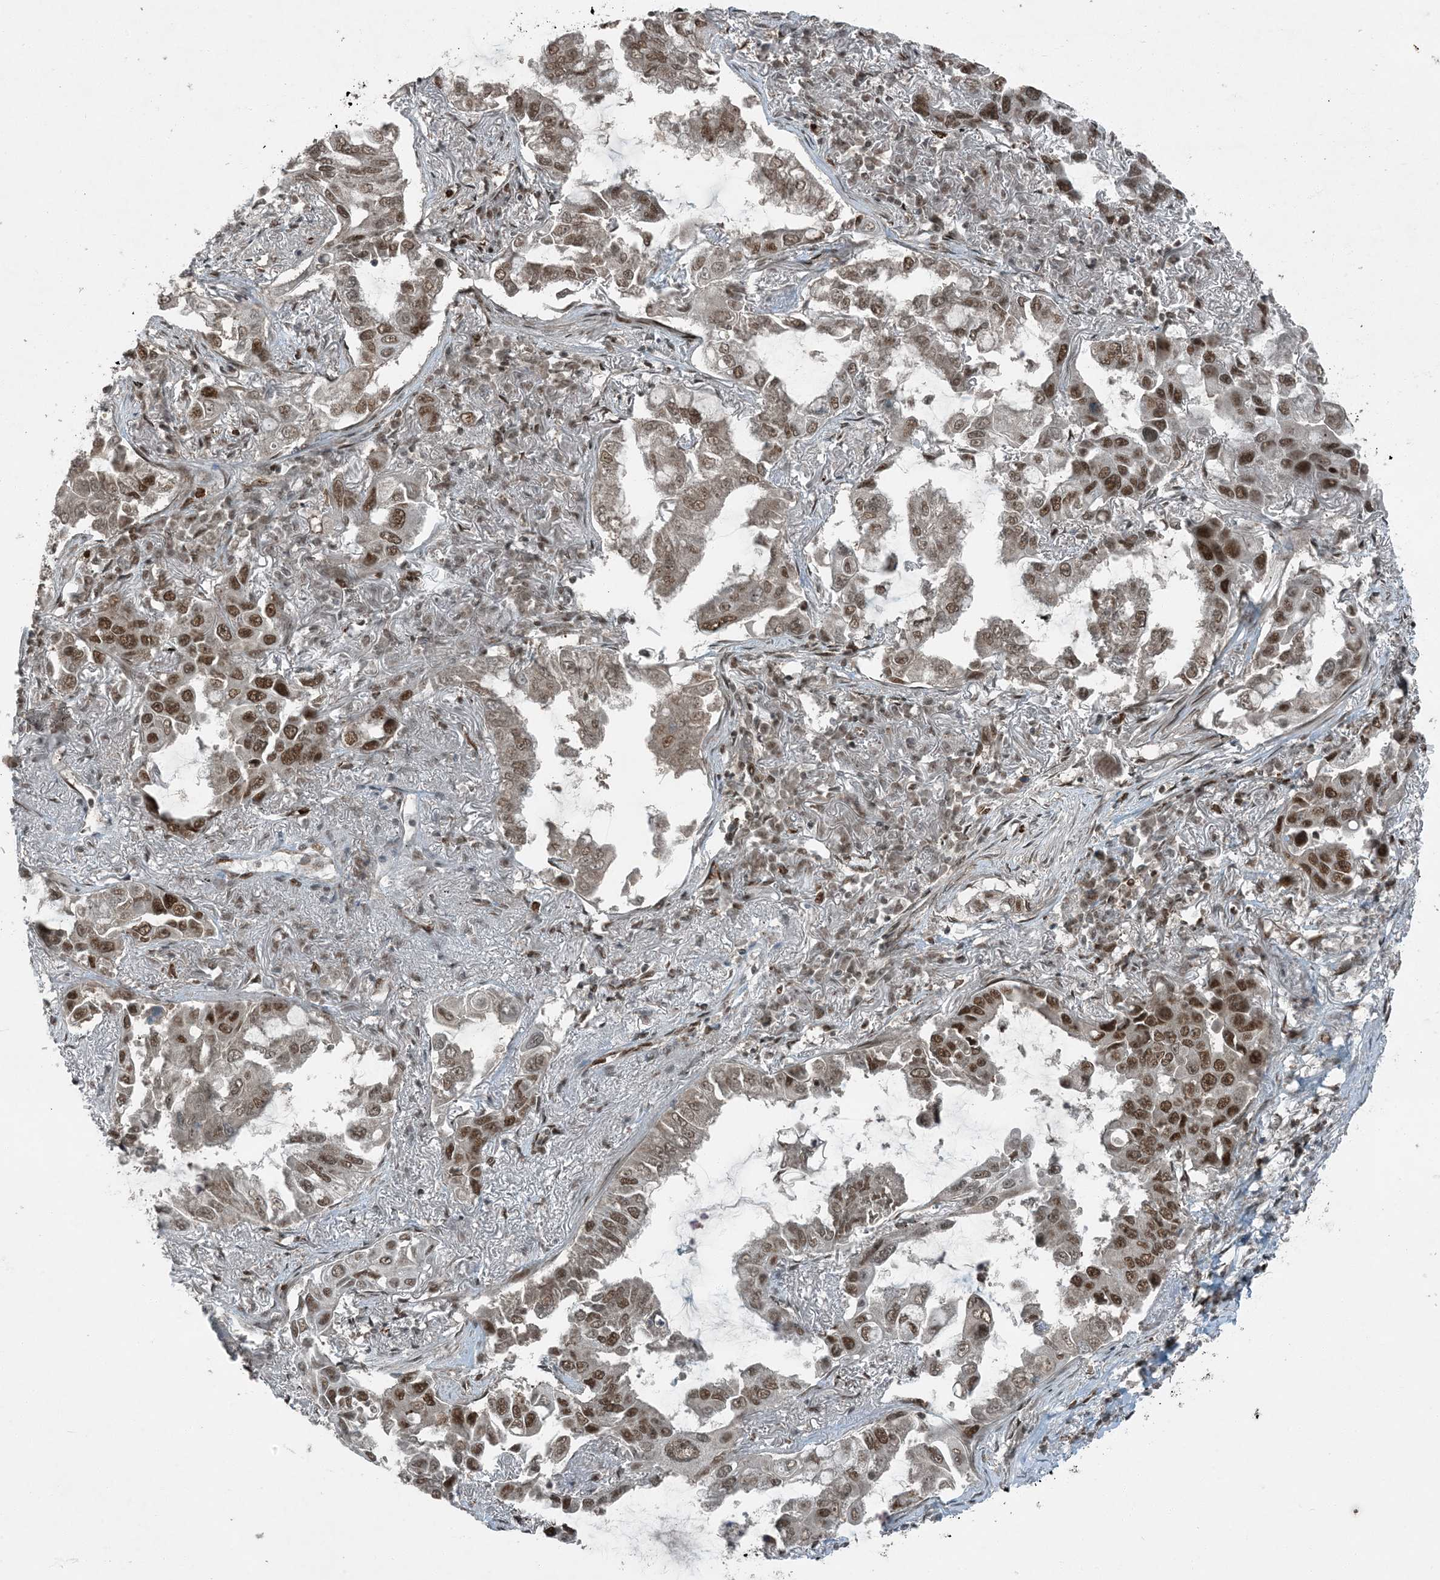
{"staining": {"intensity": "moderate", "quantity": ">75%", "location": "nuclear"}, "tissue": "lung cancer", "cell_type": "Tumor cells", "image_type": "cancer", "snomed": [{"axis": "morphology", "description": "Adenocarcinoma, NOS"}, {"axis": "topography", "description": "Lung"}], "caption": "Immunohistochemical staining of lung cancer (adenocarcinoma) demonstrates medium levels of moderate nuclear expression in approximately >75% of tumor cells.", "gene": "TRAPPC12", "patient": {"sex": "male", "age": 64}}